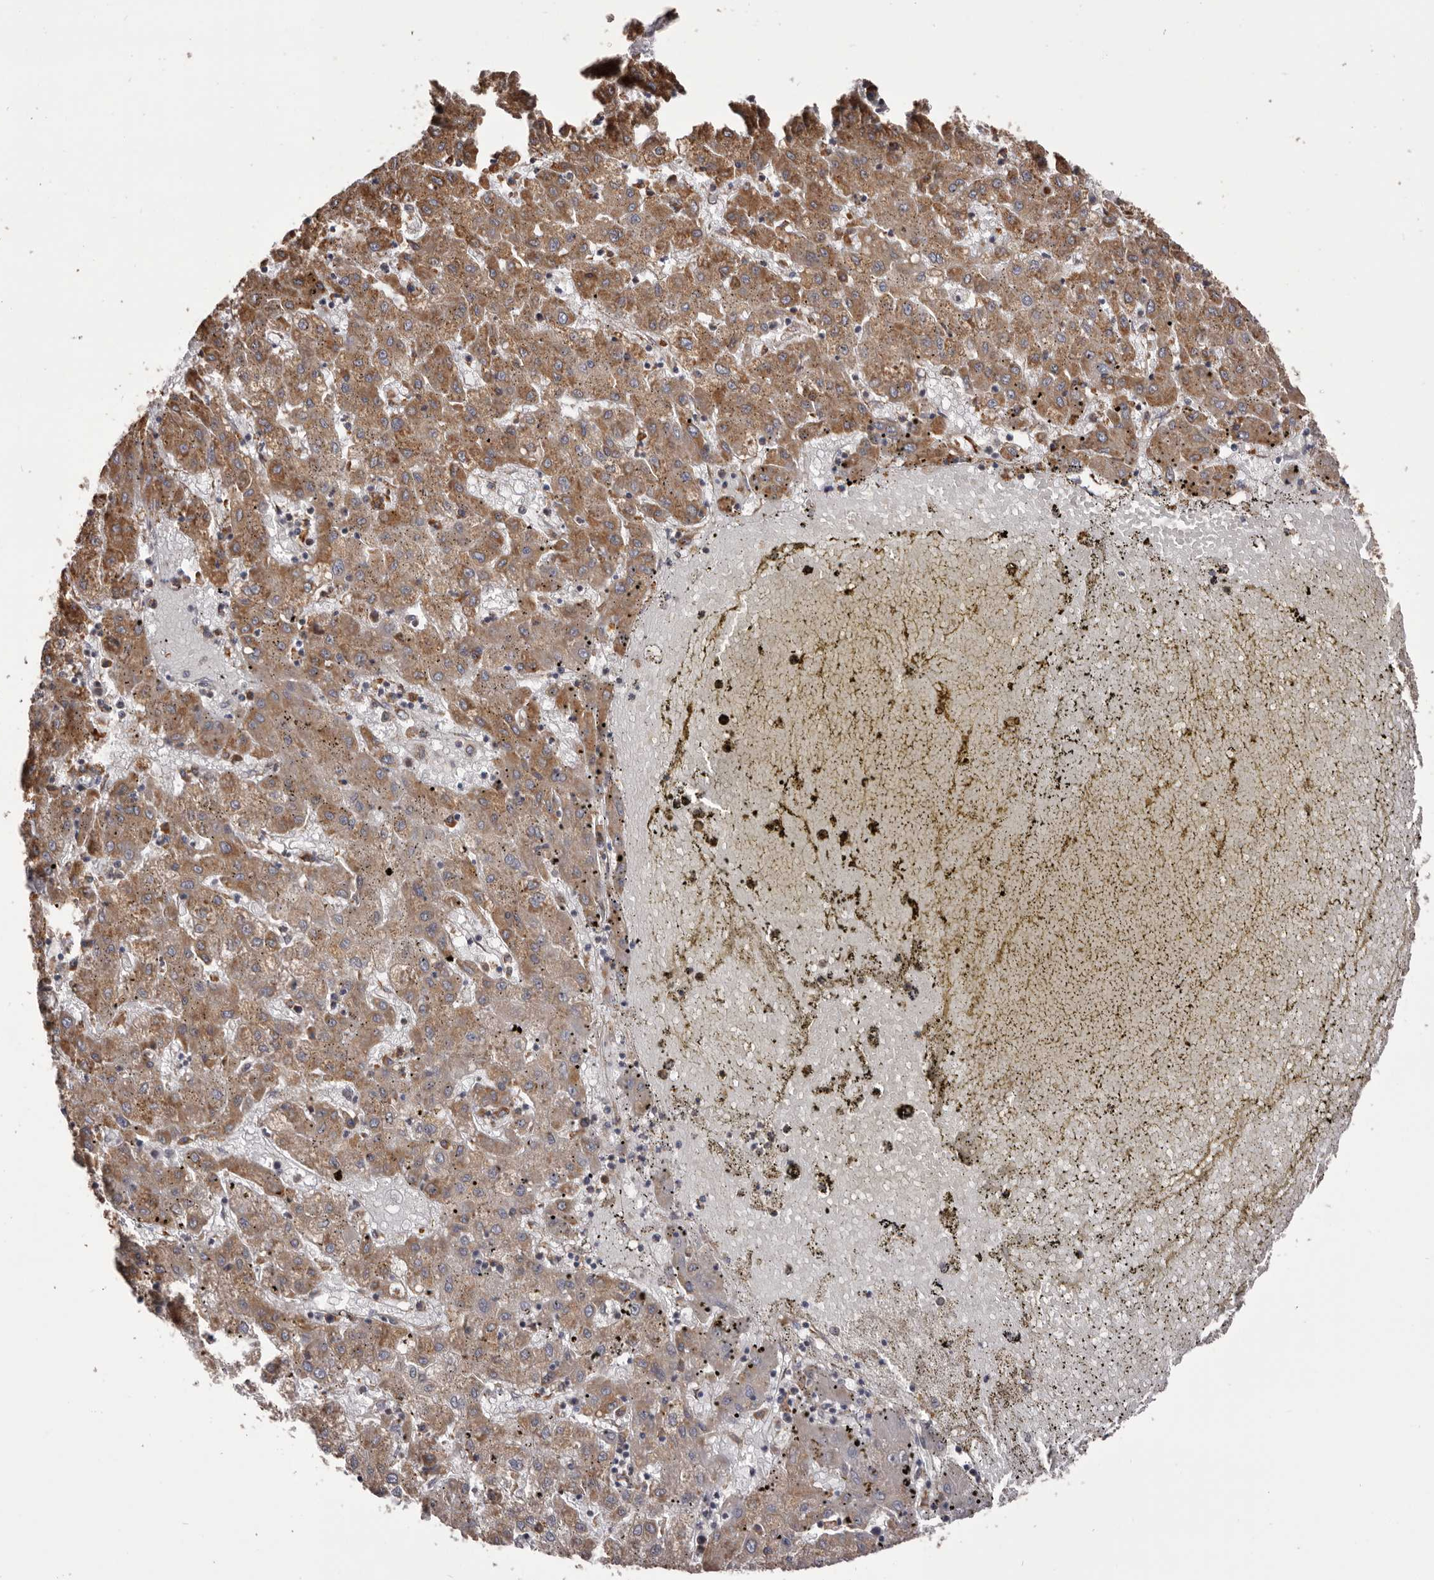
{"staining": {"intensity": "moderate", "quantity": ">75%", "location": "cytoplasmic/membranous"}, "tissue": "liver cancer", "cell_type": "Tumor cells", "image_type": "cancer", "snomed": [{"axis": "morphology", "description": "Carcinoma, Hepatocellular, NOS"}, {"axis": "topography", "description": "Liver"}], "caption": "Protein expression analysis of liver hepatocellular carcinoma displays moderate cytoplasmic/membranous expression in about >75% of tumor cells. Ihc stains the protein in brown and the nuclei are stained blue.", "gene": "QRSL1", "patient": {"sex": "male", "age": 72}}